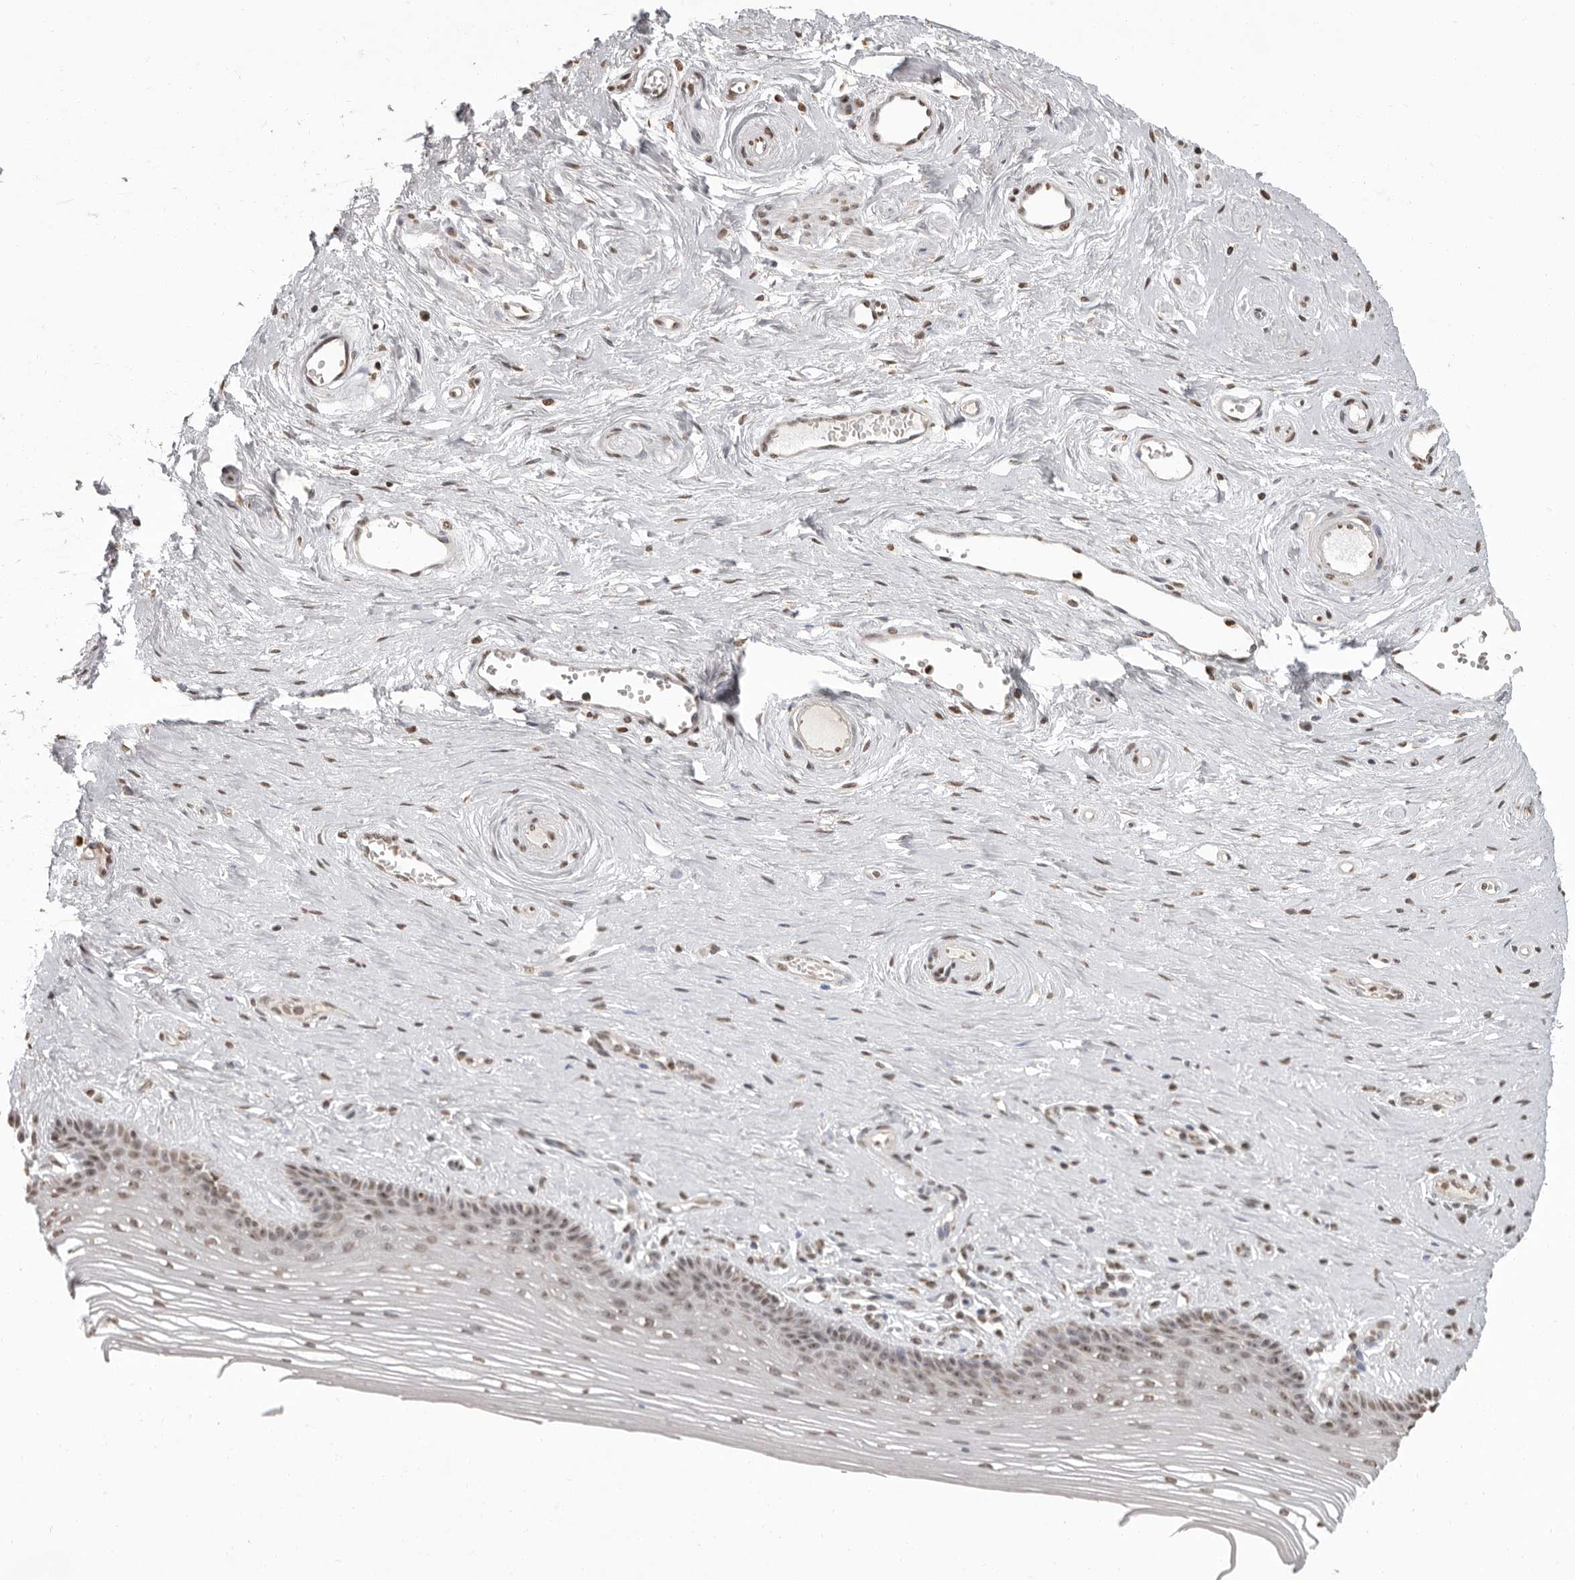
{"staining": {"intensity": "weak", "quantity": "25%-75%", "location": "nuclear"}, "tissue": "vagina", "cell_type": "Squamous epithelial cells", "image_type": "normal", "snomed": [{"axis": "morphology", "description": "Normal tissue, NOS"}, {"axis": "topography", "description": "Vagina"}], "caption": "The photomicrograph demonstrates staining of benign vagina, revealing weak nuclear protein positivity (brown color) within squamous epithelial cells.", "gene": "WDR45", "patient": {"sex": "female", "age": 46}}